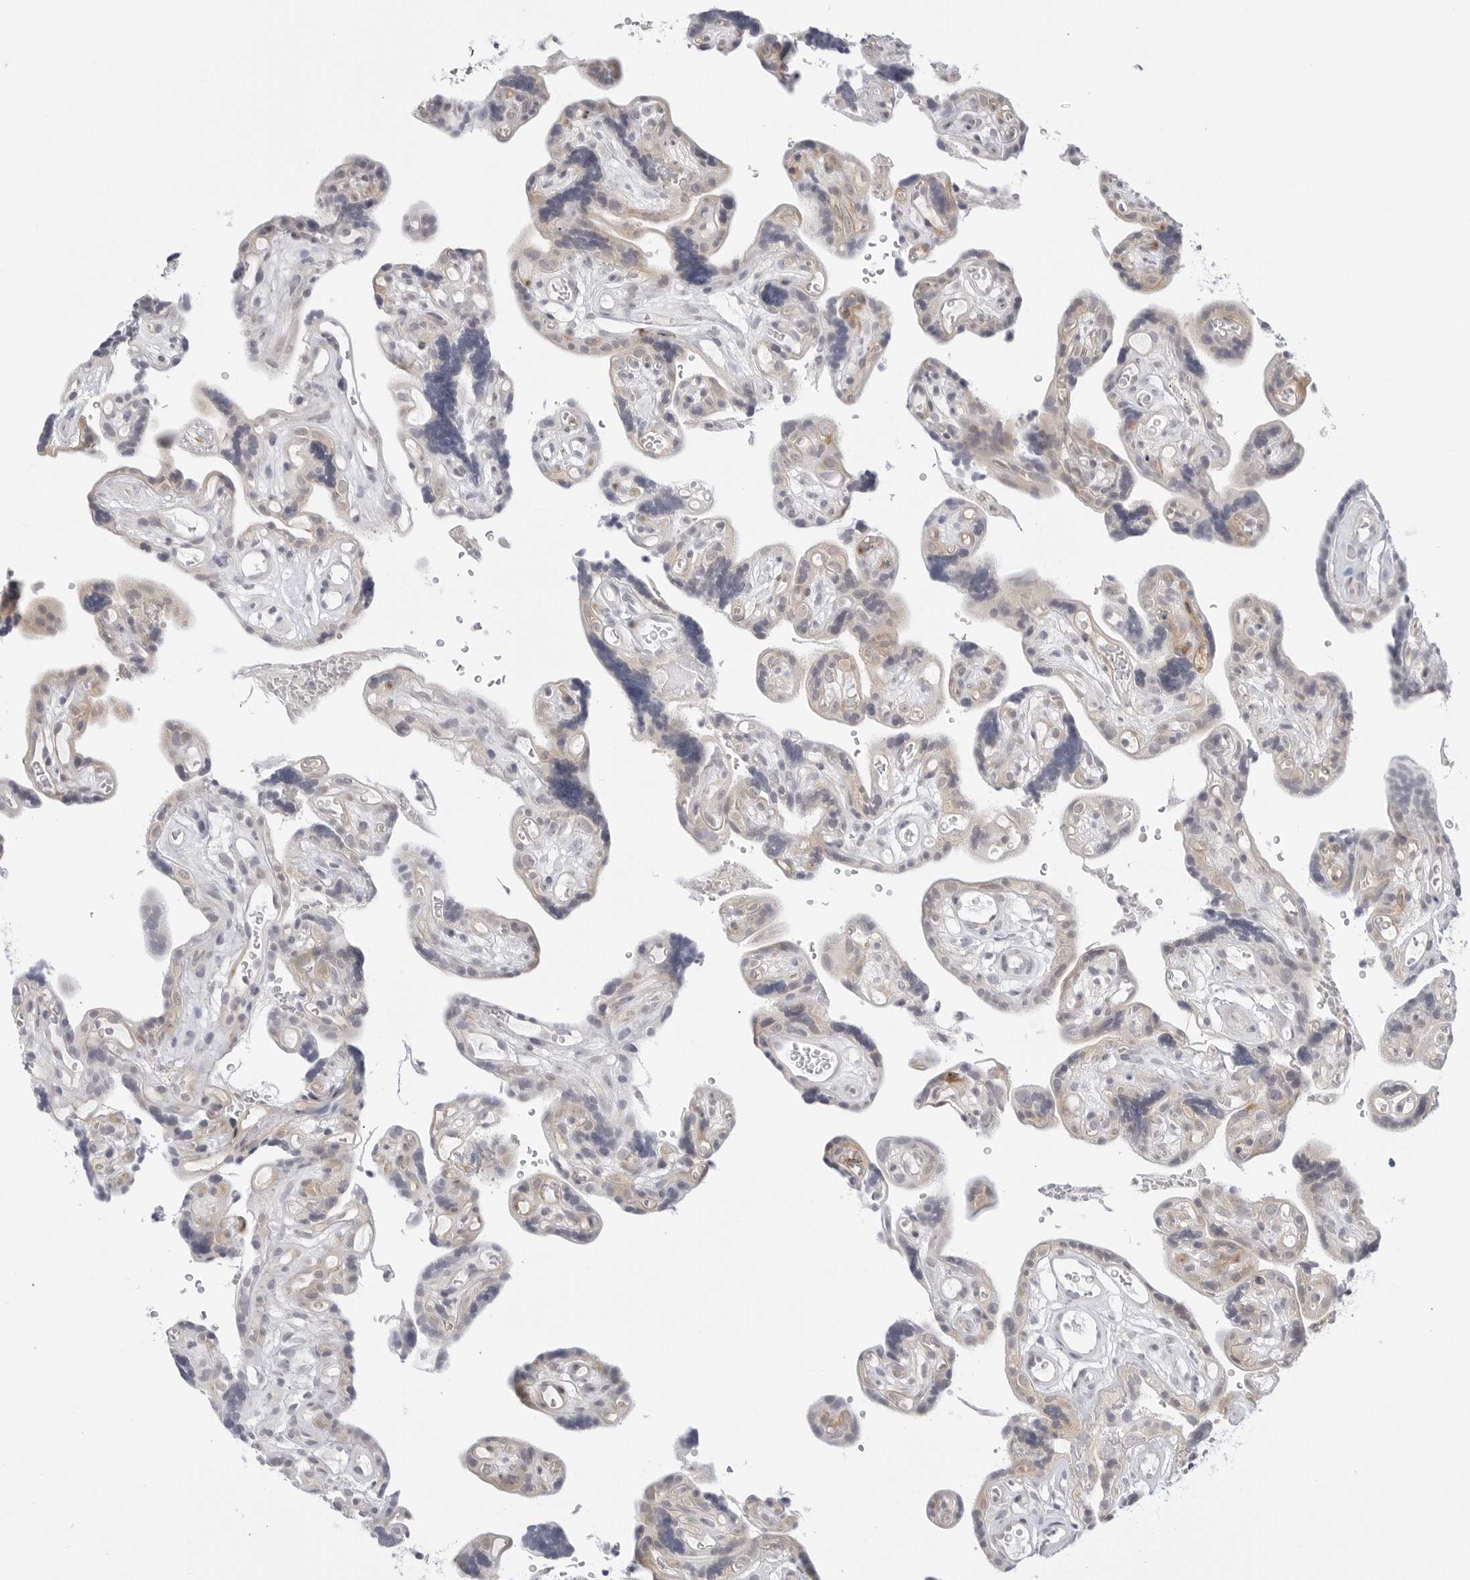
{"staining": {"intensity": "moderate", "quantity": "25%-75%", "location": "cytoplasmic/membranous"}, "tissue": "placenta", "cell_type": "Decidual cells", "image_type": "normal", "snomed": [{"axis": "morphology", "description": "Normal tissue, NOS"}, {"axis": "topography", "description": "Placenta"}], "caption": "Immunohistochemical staining of normal human placenta exhibits moderate cytoplasmic/membranous protein expression in approximately 25%-75% of decidual cells.", "gene": "TCP1", "patient": {"sex": "female", "age": 30}}